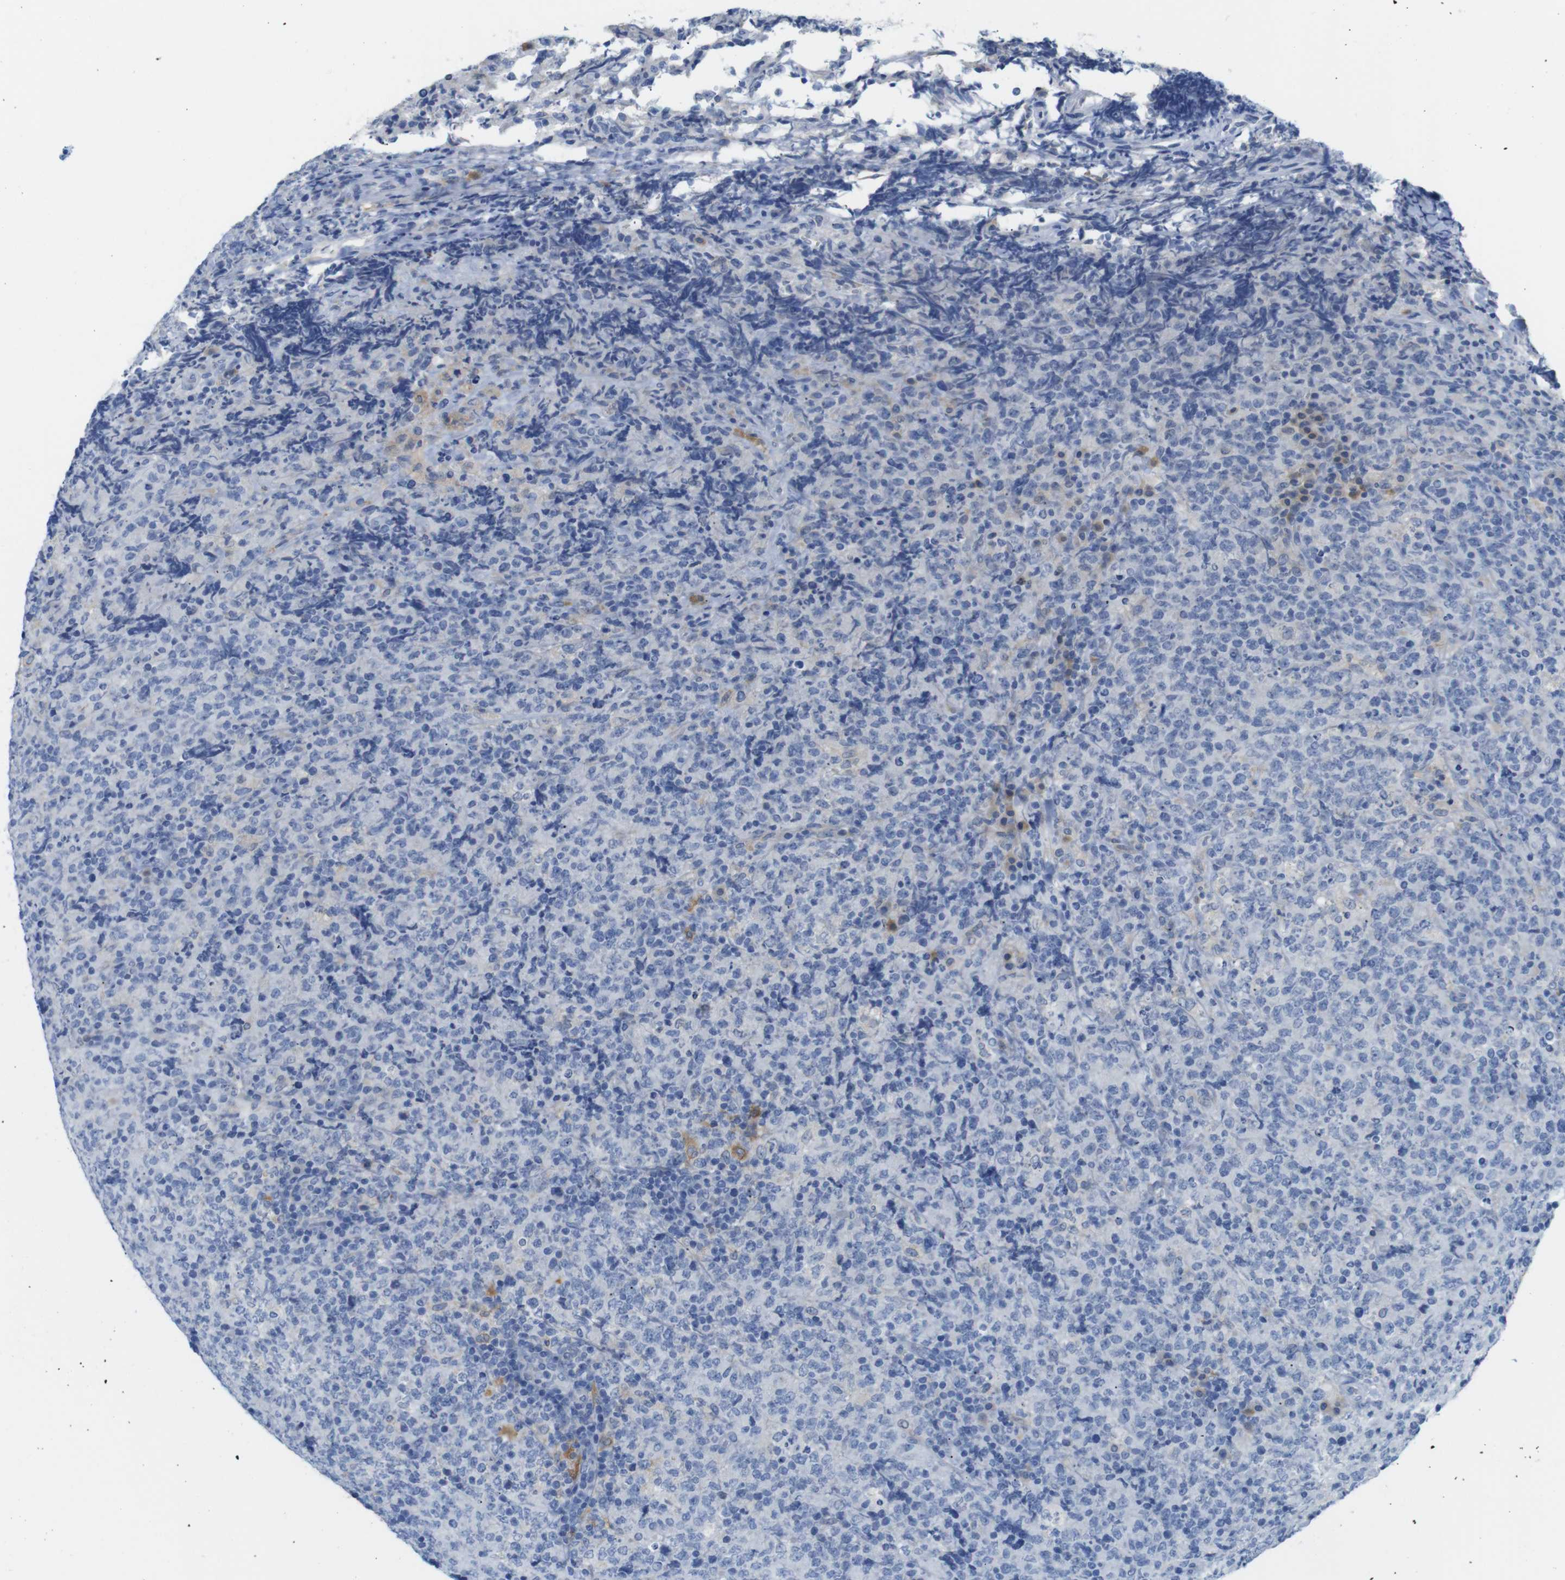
{"staining": {"intensity": "negative", "quantity": "none", "location": "none"}, "tissue": "lymphoma", "cell_type": "Tumor cells", "image_type": "cancer", "snomed": [{"axis": "morphology", "description": "Malignant lymphoma, non-Hodgkin's type, High grade"}, {"axis": "topography", "description": "Tonsil"}], "caption": "This is an IHC image of lymphoma. There is no expression in tumor cells.", "gene": "NEBL", "patient": {"sex": "female", "age": 36}}